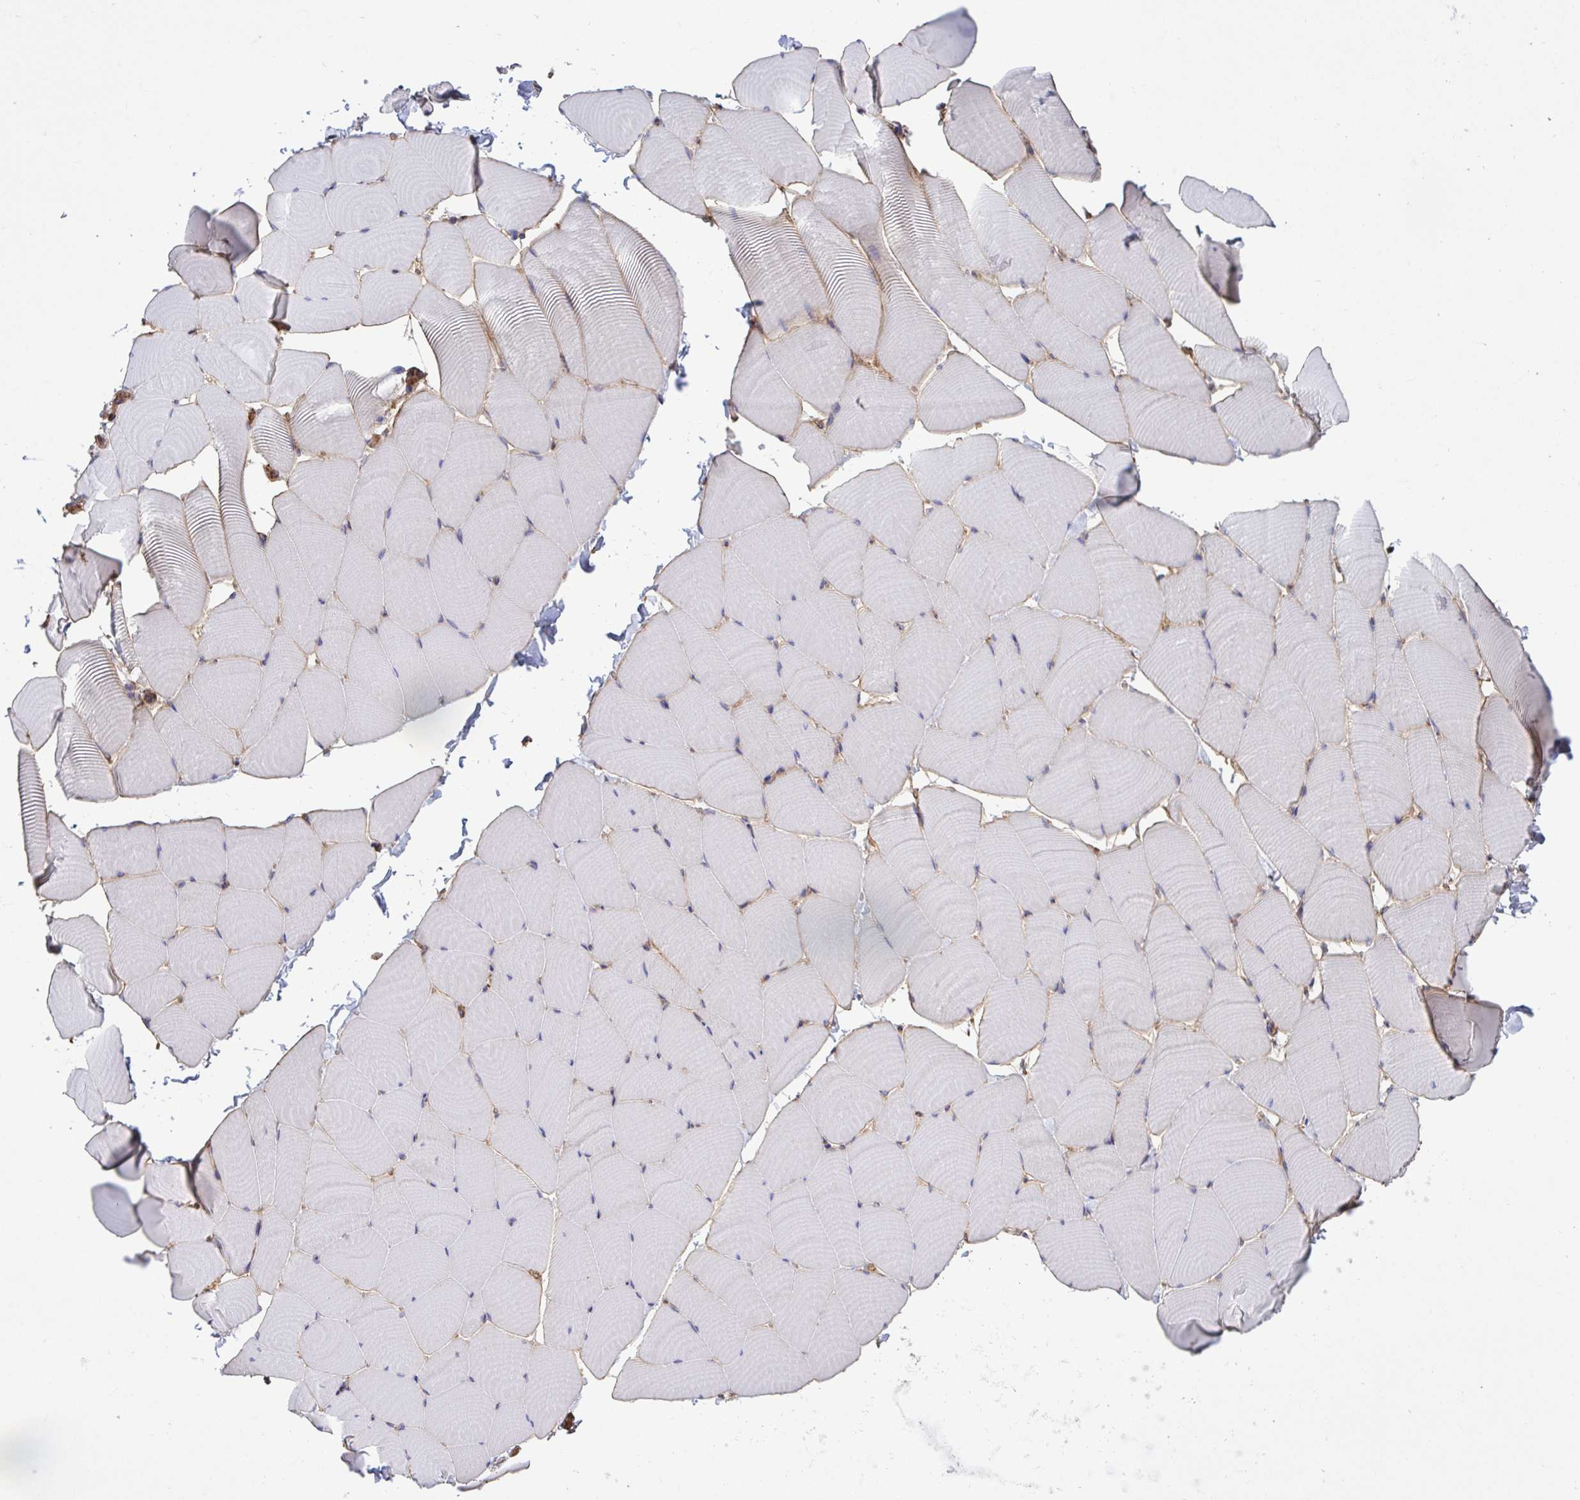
{"staining": {"intensity": "negative", "quantity": "none", "location": "none"}, "tissue": "skeletal muscle", "cell_type": "Myocytes", "image_type": "normal", "snomed": [{"axis": "morphology", "description": "Normal tissue, NOS"}, {"axis": "topography", "description": "Skeletal muscle"}], "caption": "This image is of unremarkable skeletal muscle stained with IHC to label a protein in brown with the nuclei are counter-stained blue. There is no positivity in myocytes. (DAB IHC, high magnification).", "gene": "C4orf36", "patient": {"sex": "male", "age": 25}}